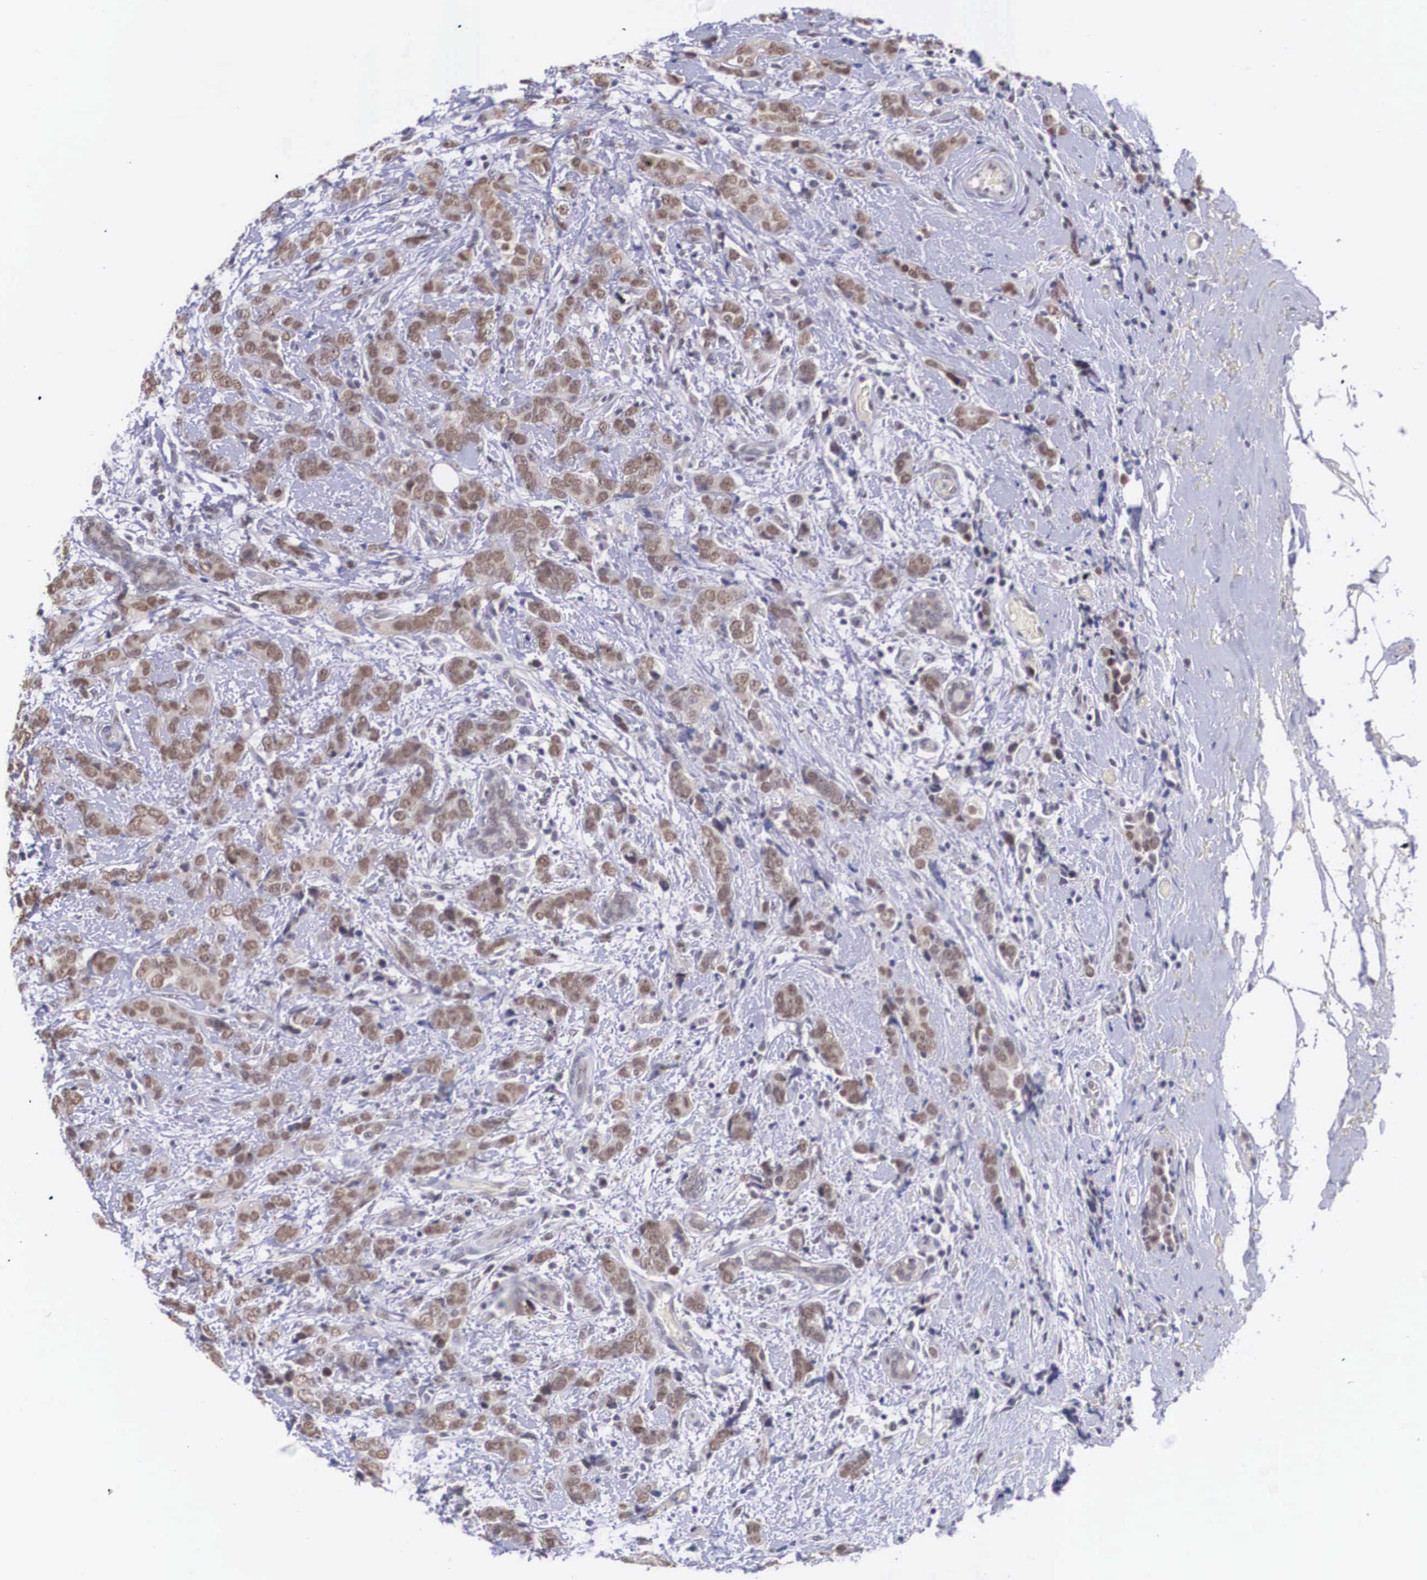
{"staining": {"intensity": "moderate", "quantity": ">75%", "location": "cytoplasmic/membranous,nuclear"}, "tissue": "breast cancer", "cell_type": "Tumor cells", "image_type": "cancer", "snomed": [{"axis": "morphology", "description": "Duct carcinoma"}, {"axis": "topography", "description": "Breast"}], "caption": "Breast cancer stained with a brown dye displays moderate cytoplasmic/membranous and nuclear positive staining in approximately >75% of tumor cells.", "gene": "NINL", "patient": {"sex": "female", "age": 53}}